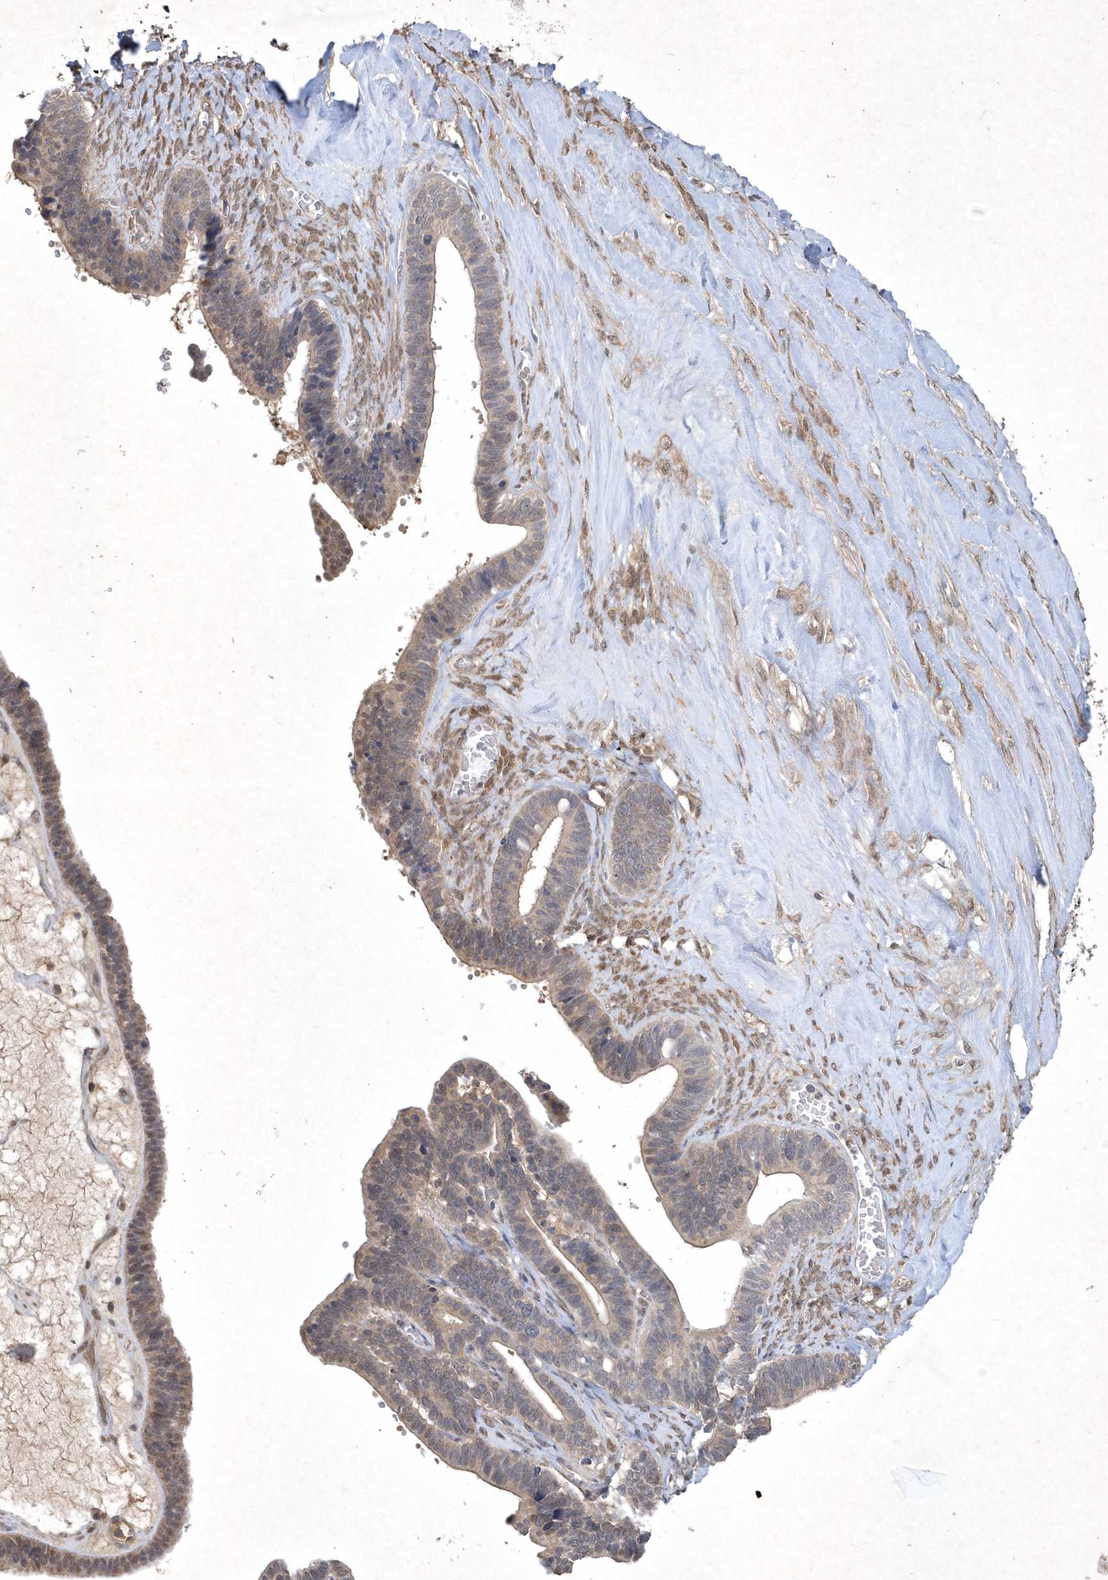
{"staining": {"intensity": "weak", "quantity": "<25%", "location": "nuclear"}, "tissue": "ovarian cancer", "cell_type": "Tumor cells", "image_type": "cancer", "snomed": [{"axis": "morphology", "description": "Cystadenocarcinoma, serous, NOS"}, {"axis": "topography", "description": "Ovary"}], "caption": "IHC image of ovarian cancer stained for a protein (brown), which reveals no expression in tumor cells.", "gene": "AKR7A2", "patient": {"sex": "female", "age": 56}}